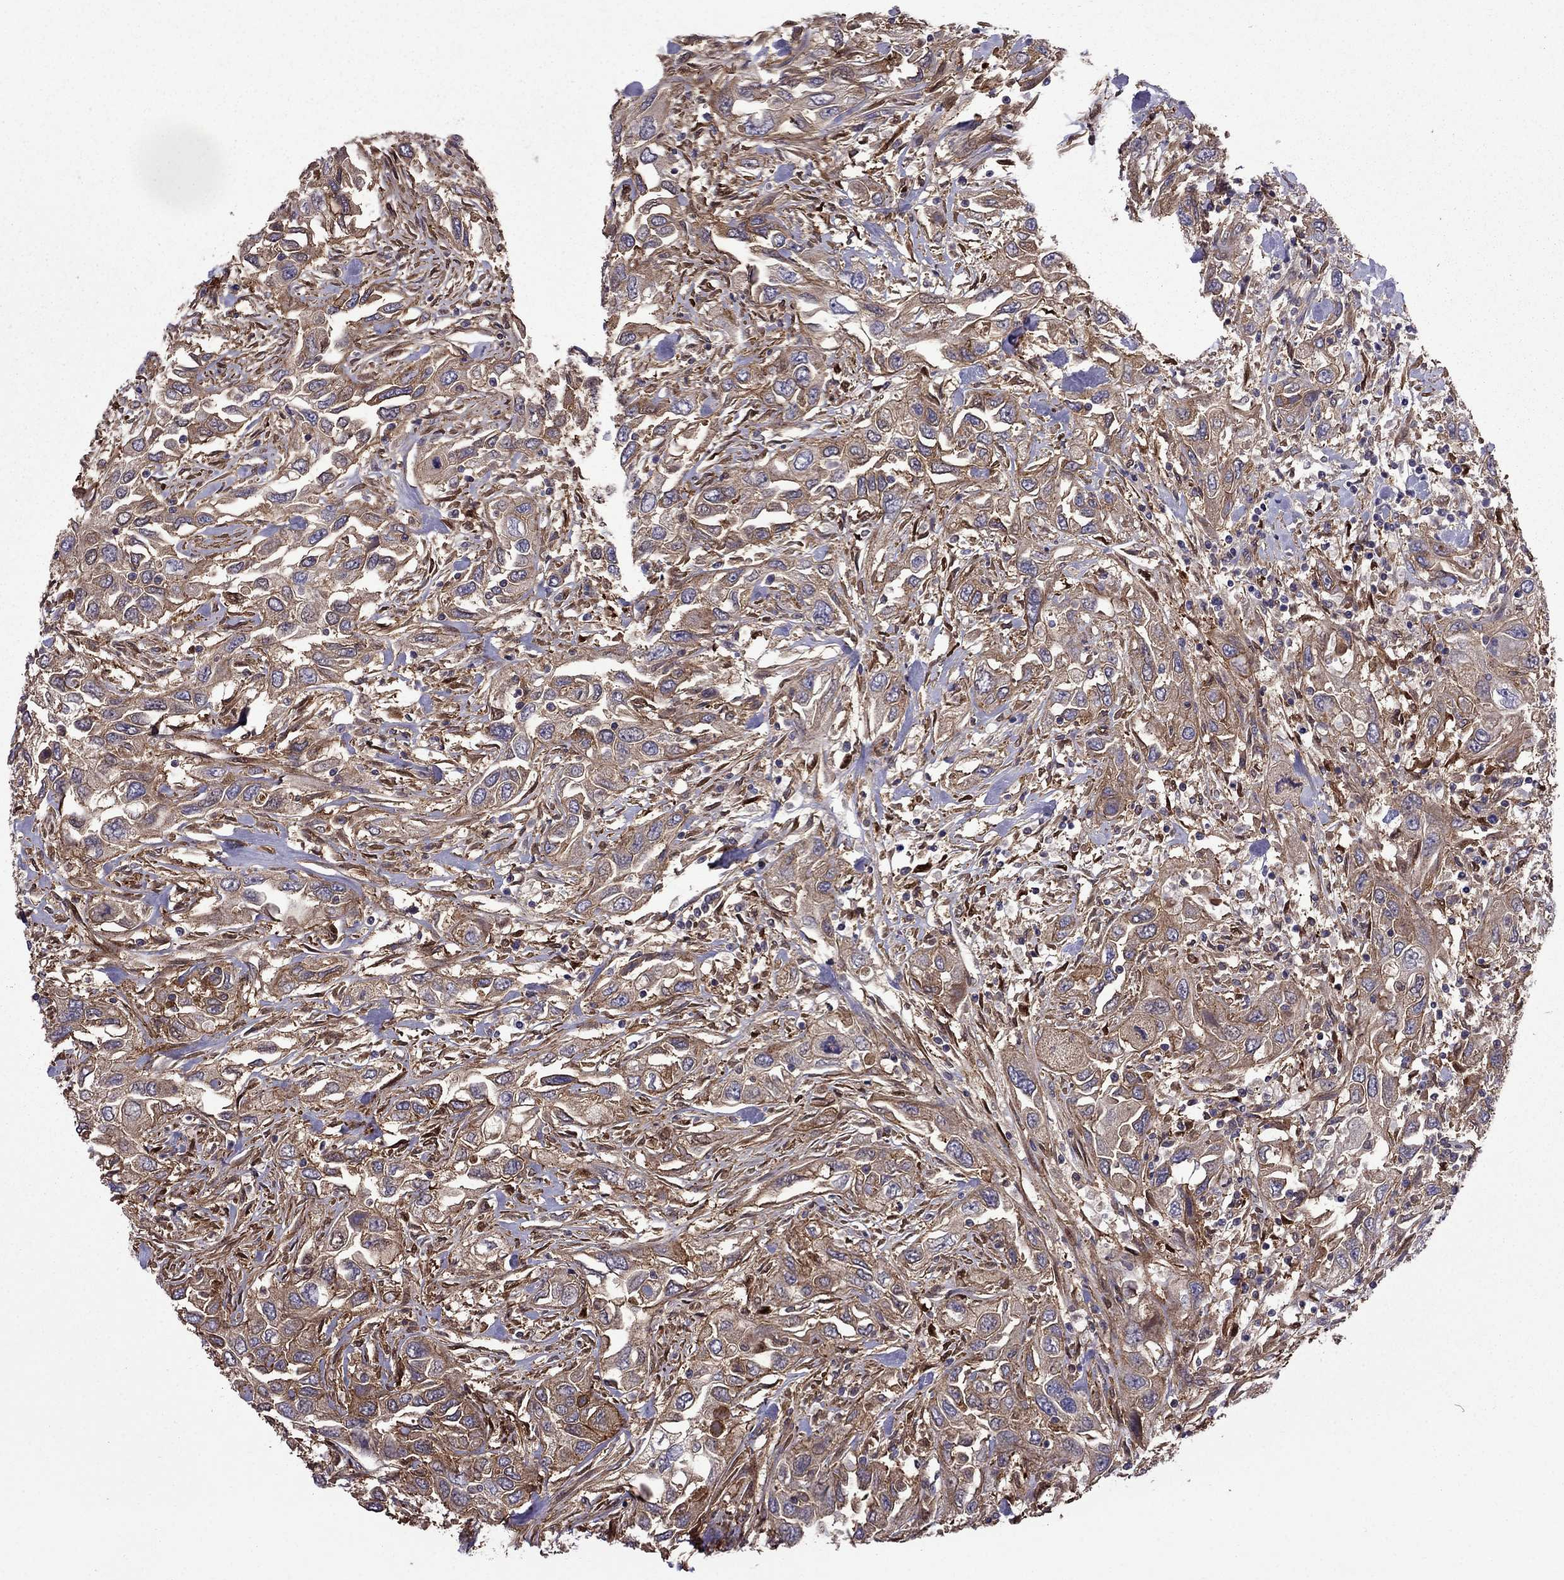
{"staining": {"intensity": "moderate", "quantity": ">75%", "location": "cytoplasmic/membranous"}, "tissue": "urothelial cancer", "cell_type": "Tumor cells", "image_type": "cancer", "snomed": [{"axis": "morphology", "description": "Urothelial carcinoma, High grade"}, {"axis": "topography", "description": "Urinary bladder"}], "caption": "A medium amount of moderate cytoplasmic/membranous positivity is present in approximately >75% of tumor cells in urothelial cancer tissue.", "gene": "ITGB1", "patient": {"sex": "male", "age": 76}}